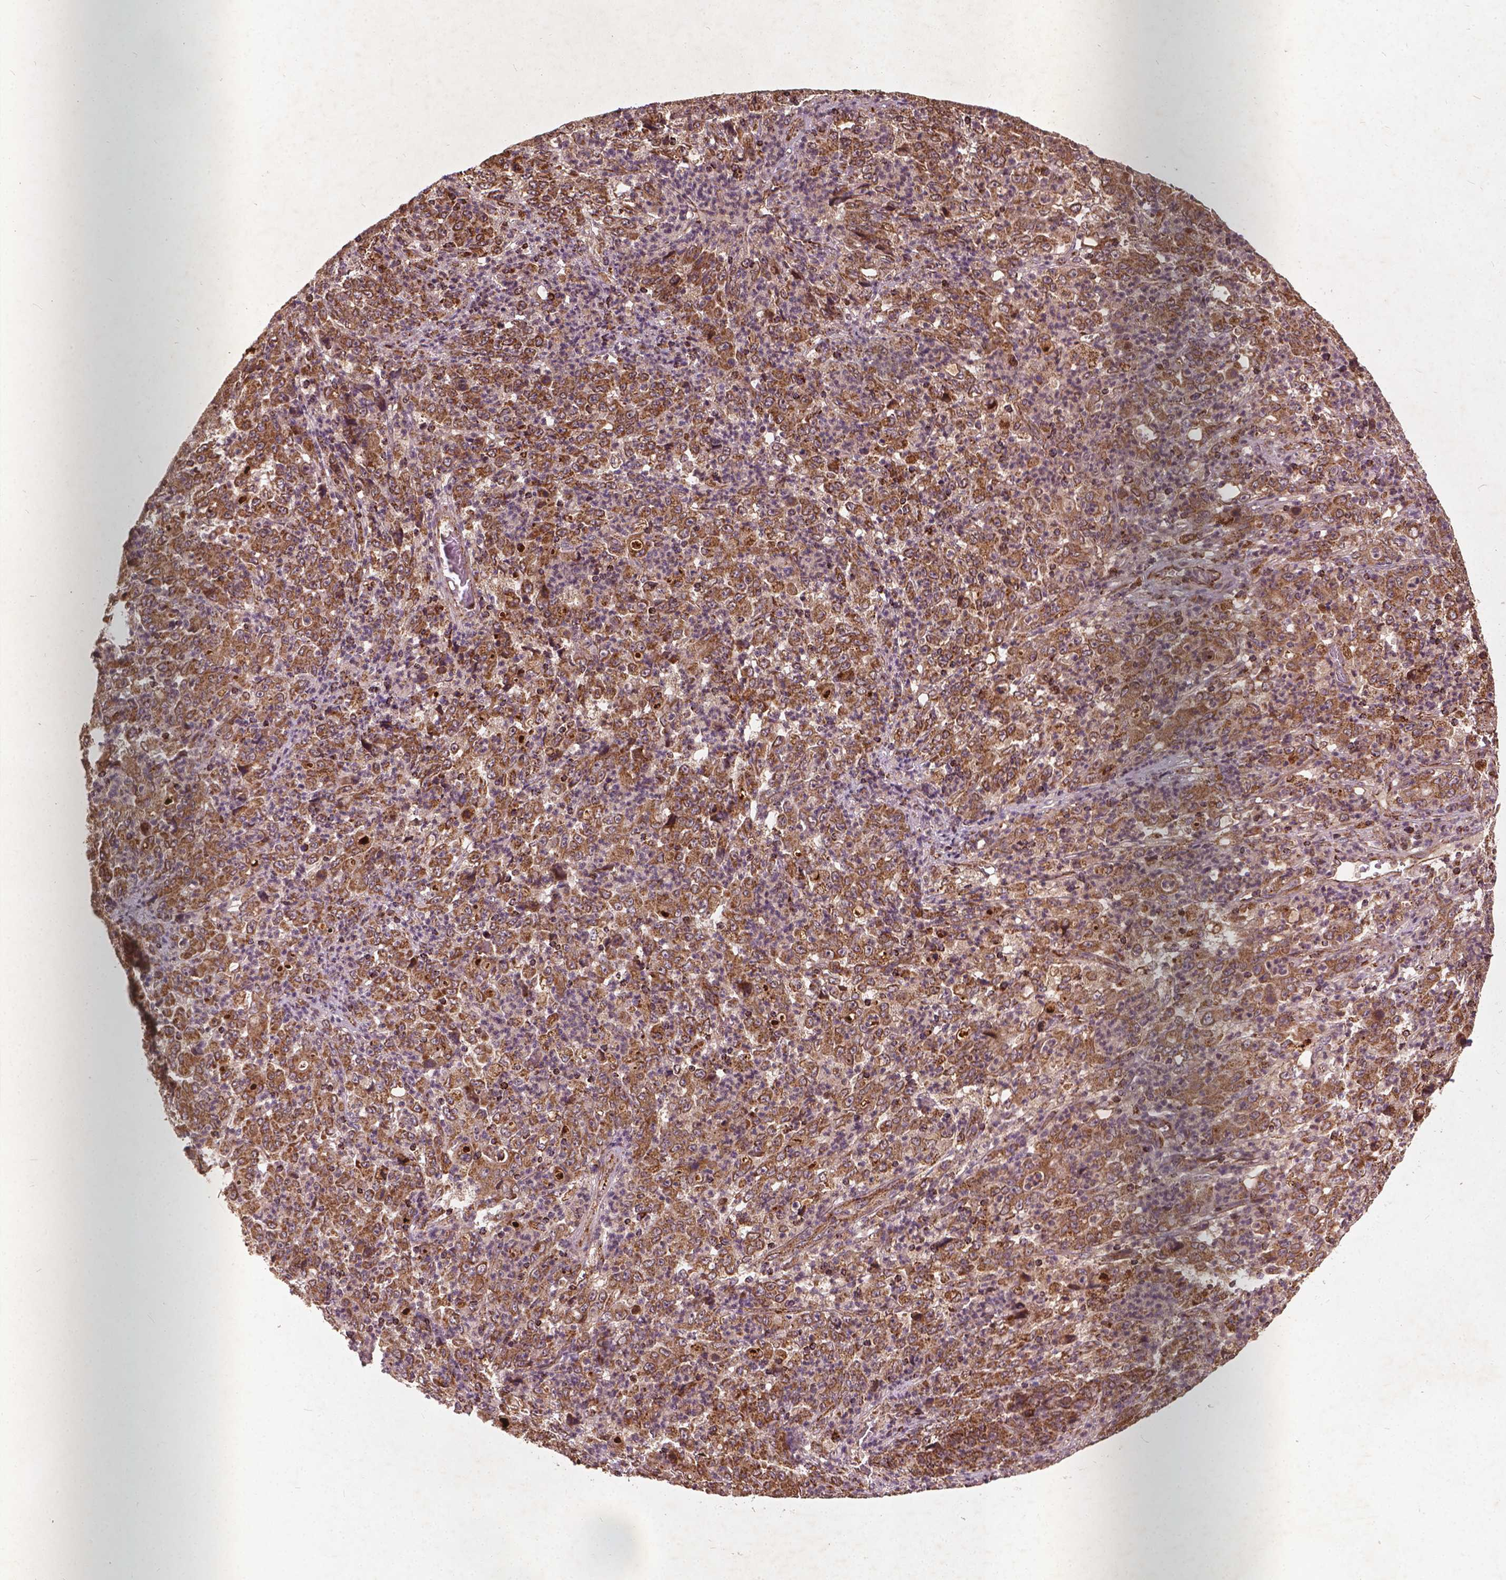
{"staining": {"intensity": "moderate", "quantity": ">75%", "location": "cytoplasmic/membranous"}, "tissue": "stomach cancer", "cell_type": "Tumor cells", "image_type": "cancer", "snomed": [{"axis": "morphology", "description": "Adenocarcinoma, NOS"}, {"axis": "topography", "description": "Stomach, lower"}], "caption": "Stomach adenocarcinoma stained for a protein exhibits moderate cytoplasmic/membranous positivity in tumor cells. (DAB (3,3'-diaminobenzidine) IHC, brown staining for protein, blue staining for nuclei).", "gene": "UBXN2A", "patient": {"sex": "female", "age": 71}}